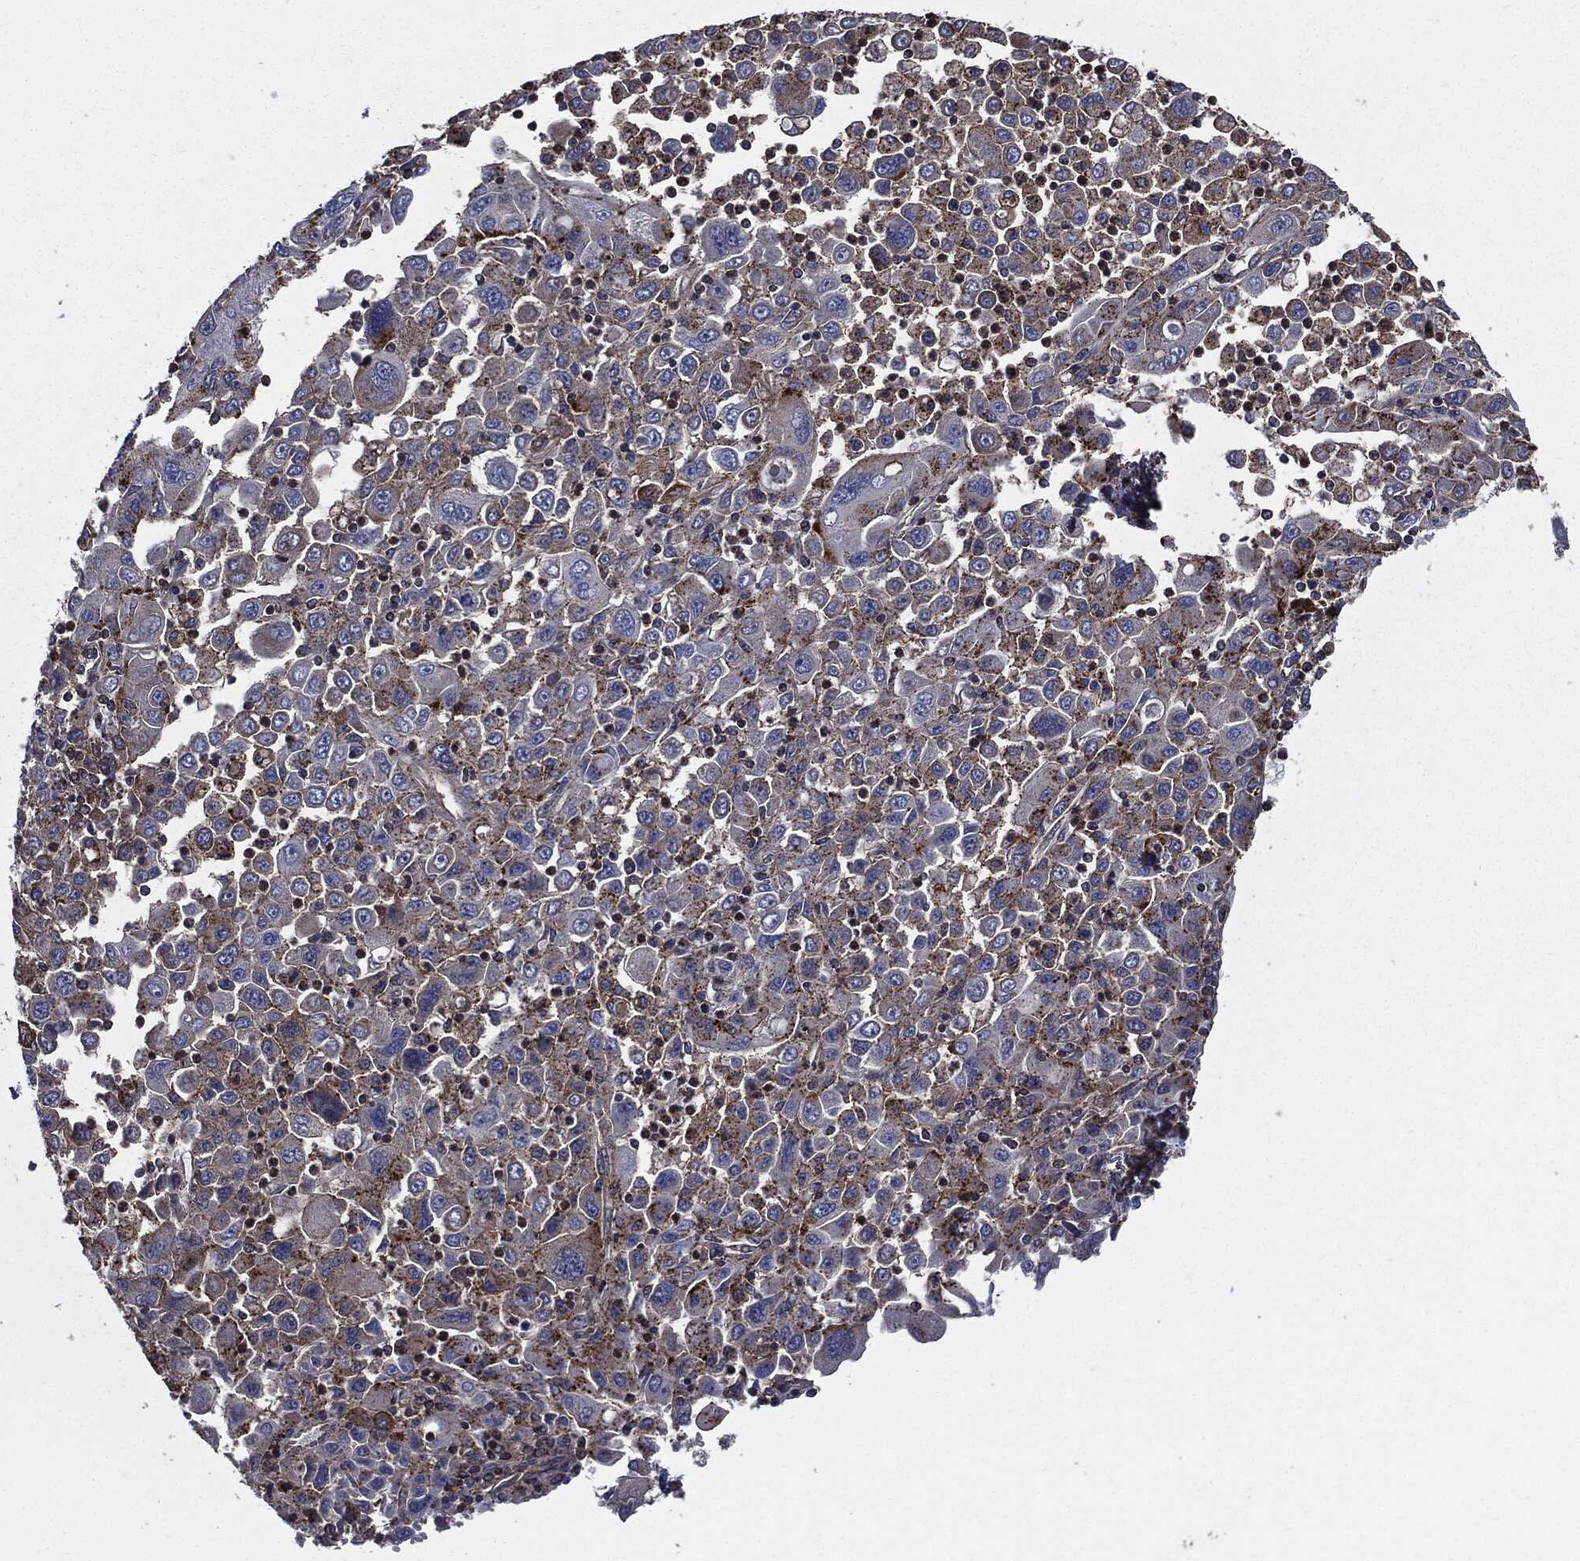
{"staining": {"intensity": "moderate", "quantity": "25%-75%", "location": "cytoplasmic/membranous"}, "tissue": "stomach cancer", "cell_type": "Tumor cells", "image_type": "cancer", "snomed": [{"axis": "morphology", "description": "Adenocarcinoma, NOS"}, {"axis": "topography", "description": "Stomach"}], "caption": "Approximately 25%-75% of tumor cells in stomach adenocarcinoma reveal moderate cytoplasmic/membranous protein staining as visualized by brown immunohistochemical staining.", "gene": "PDCD6IP", "patient": {"sex": "male", "age": 56}}